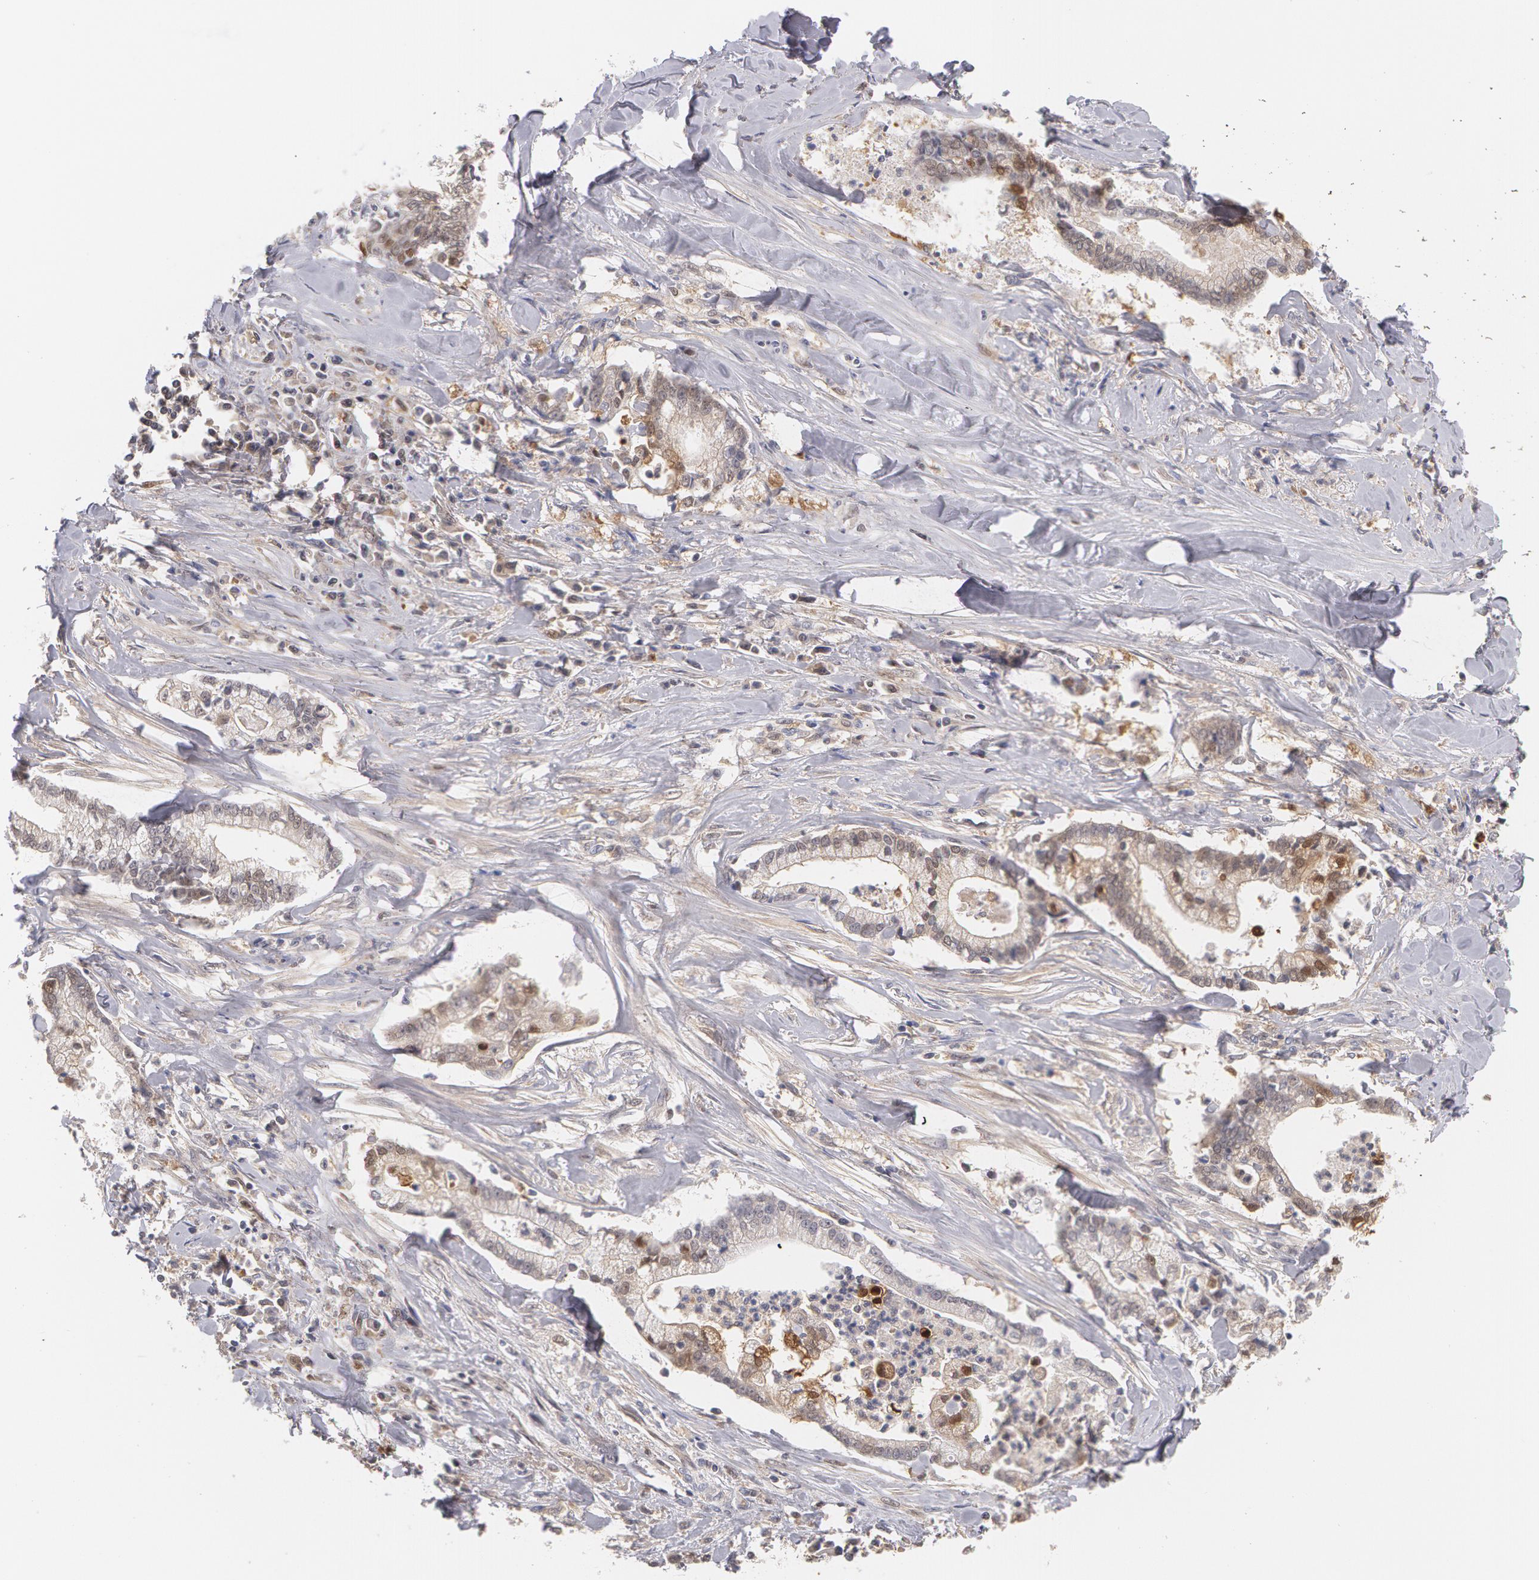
{"staining": {"intensity": "weak", "quantity": "<25%", "location": "nuclear"}, "tissue": "liver cancer", "cell_type": "Tumor cells", "image_type": "cancer", "snomed": [{"axis": "morphology", "description": "Cholangiocarcinoma"}, {"axis": "topography", "description": "Liver"}], "caption": "The image displays no staining of tumor cells in liver cancer.", "gene": "TXNRD1", "patient": {"sex": "male", "age": 57}}